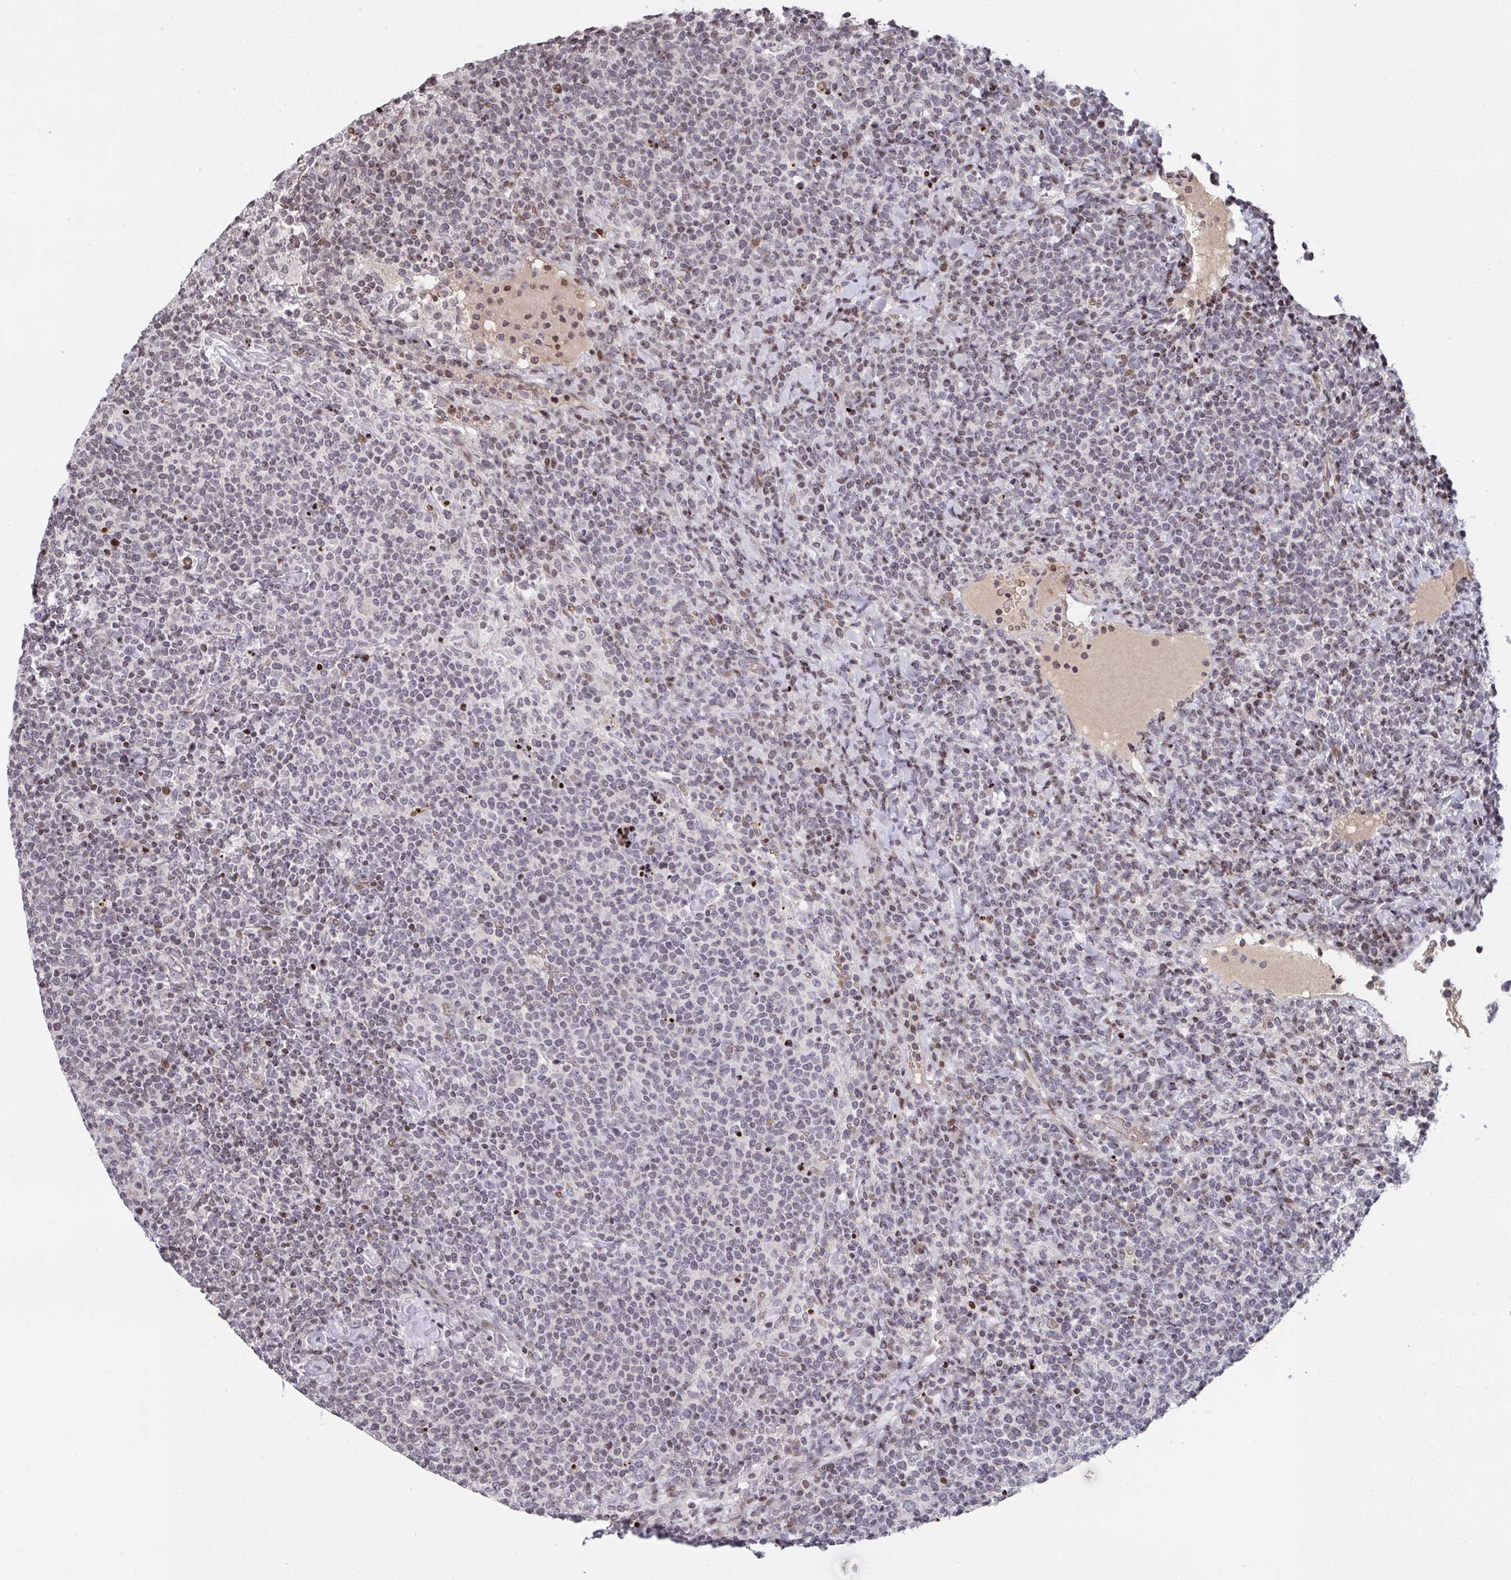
{"staining": {"intensity": "weak", "quantity": "<25%", "location": "nuclear"}, "tissue": "lymphoma", "cell_type": "Tumor cells", "image_type": "cancer", "snomed": [{"axis": "morphology", "description": "Malignant lymphoma, non-Hodgkin's type, High grade"}, {"axis": "topography", "description": "Lymph node"}], "caption": "This is an immunohistochemistry photomicrograph of human lymphoma. There is no staining in tumor cells.", "gene": "PCDHB8", "patient": {"sex": "male", "age": 61}}